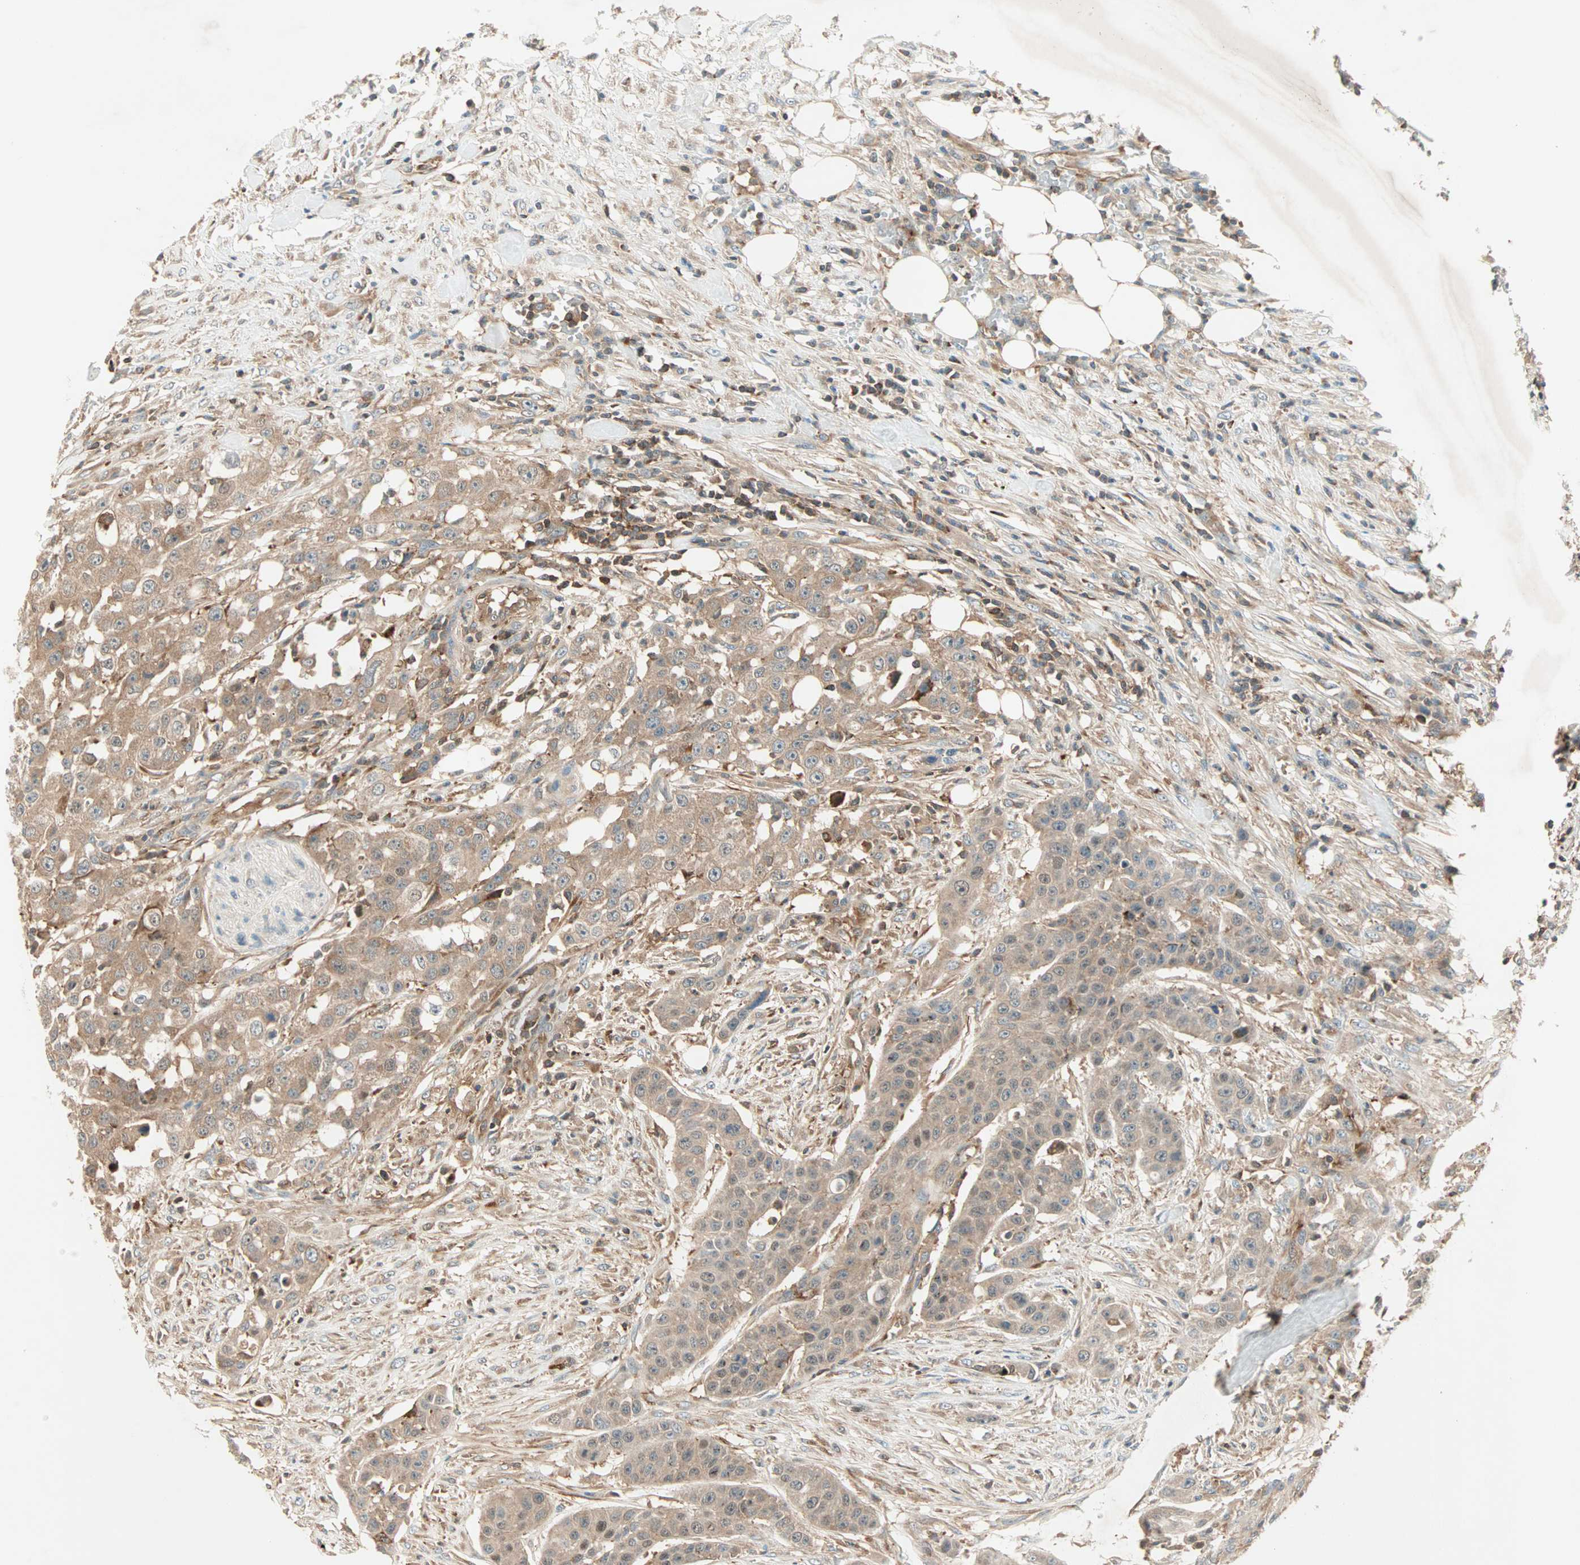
{"staining": {"intensity": "weak", "quantity": ">75%", "location": "cytoplasmic/membranous"}, "tissue": "urothelial cancer", "cell_type": "Tumor cells", "image_type": "cancer", "snomed": [{"axis": "morphology", "description": "Urothelial carcinoma, High grade"}, {"axis": "topography", "description": "Urinary bladder"}], "caption": "Urothelial carcinoma (high-grade) tissue displays weak cytoplasmic/membranous positivity in about >75% of tumor cells, visualized by immunohistochemistry.", "gene": "TEC", "patient": {"sex": "male", "age": 74}}